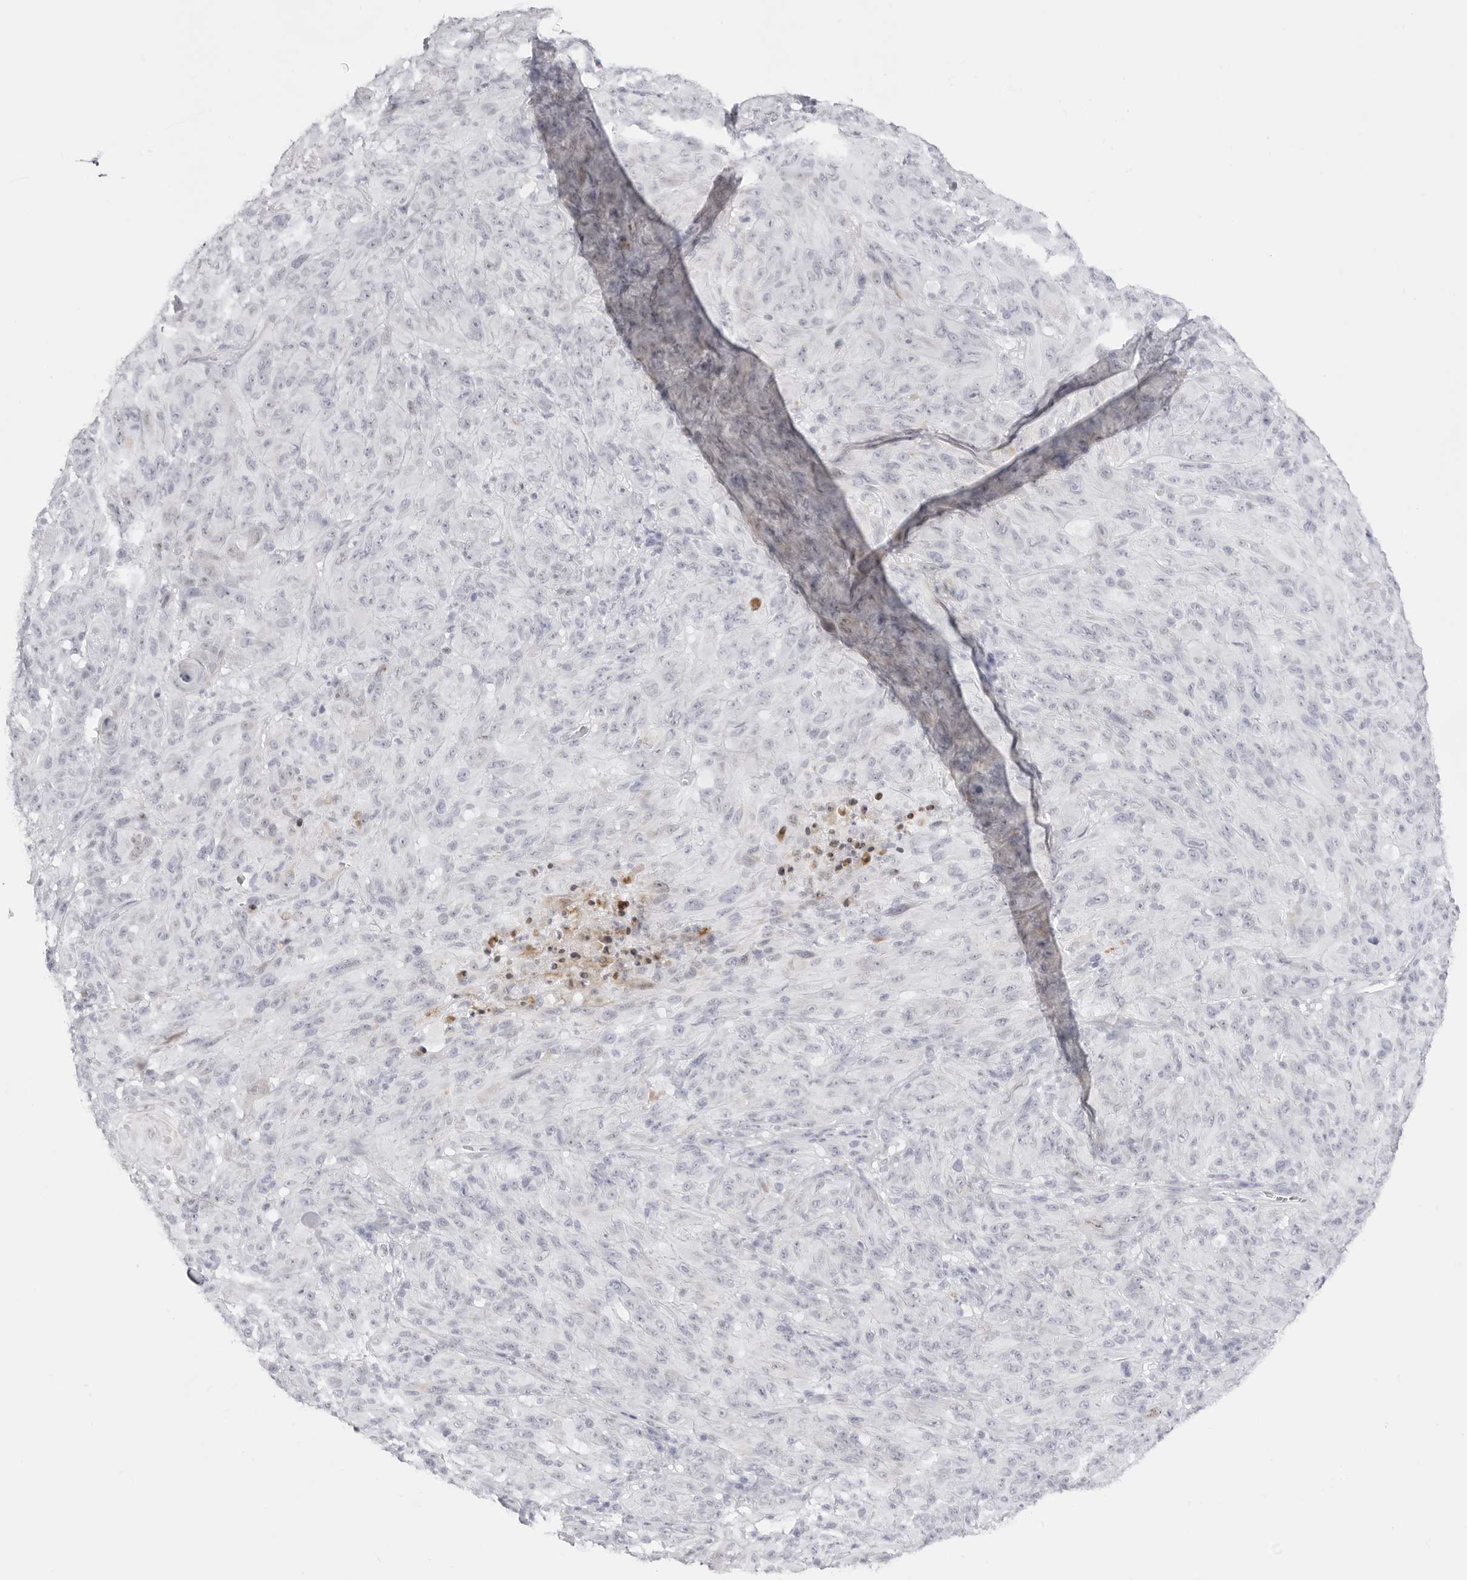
{"staining": {"intensity": "negative", "quantity": "none", "location": "none"}, "tissue": "melanoma", "cell_type": "Tumor cells", "image_type": "cancer", "snomed": [{"axis": "morphology", "description": "Malignant melanoma, NOS"}, {"axis": "topography", "description": "Skin of head"}], "caption": "An image of human melanoma is negative for staining in tumor cells.", "gene": "TSSK1B", "patient": {"sex": "male", "age": 96}}